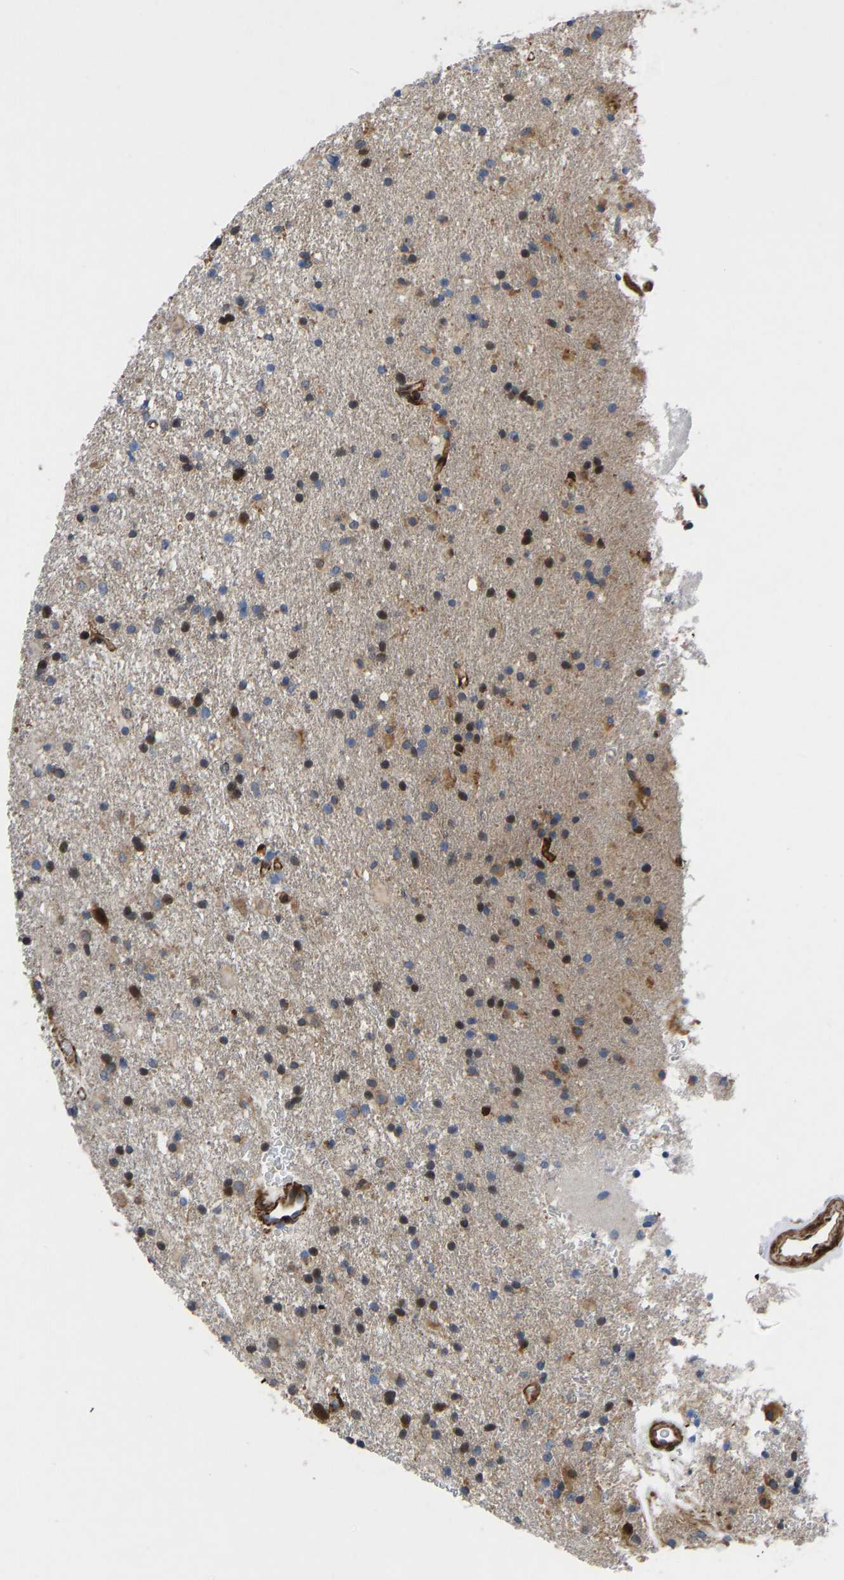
{"staining": {"intensity": "strong", "quantity": "<25%", "location": "nuclear"}, "tissue": "glioma", "cell_type": "Tumor cells", "image_type": "cancer", "snomed": [{"axis": "morphology", "description": "Glioma, malignant, Low grade"}, {"axis": "topography", "description": "Brain"}], "caption": "High-magnification brightfield microscopy of glioma stained with DAB (3,3'-diaminobenzidine) (brown) and counterstained with hematoxylin (blue). tumor cells exhibit strong nuclear positivity is identified in about<25% of cells.", "gene": "TMEM38B", "patient": {"sex": "male", "age": 65}}